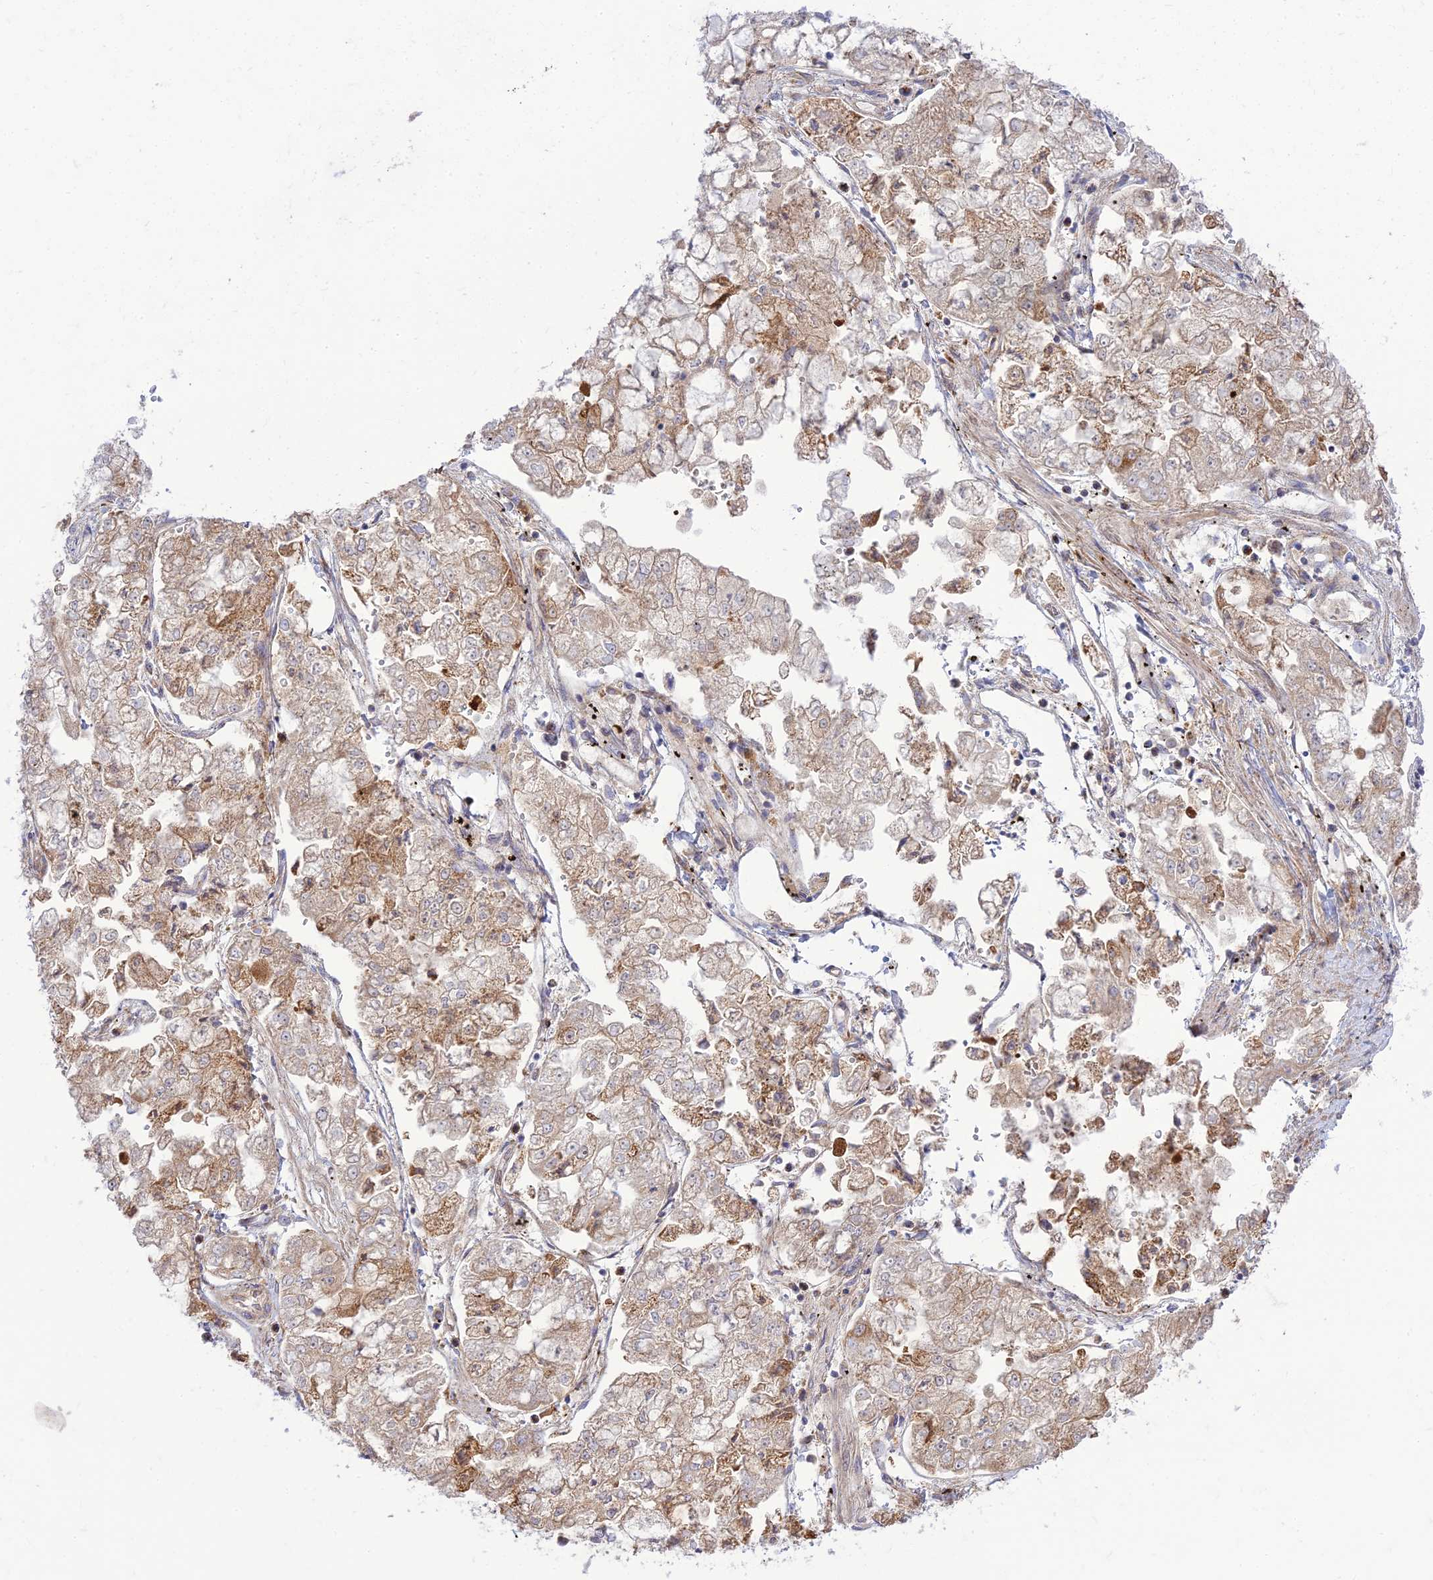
{"staining": {"intensity": "moderate", "quantity": "25%-75%", "location": "cytoplasmic/membranous"}, "tissue": "stomach cancer", "cell_type": "Tumor cells", "image_type": "cancer", "snomed": [{"axis": "morphology", "description": "Adenocarcinoma, NOS"}, {"axis": "topography", "description": "Stomach"}], "caption": "Protein expression analysis of human stomach cancer (adenocarcinoma) reveals moderate cytoplasmic/membranous expression in about 25%-75% of tumor cells. (DAB IHC, brown staining for protein, blue staining for nuclei).", "gene": "PIMREG", "patient": {"sex": "male", "age": 76}}